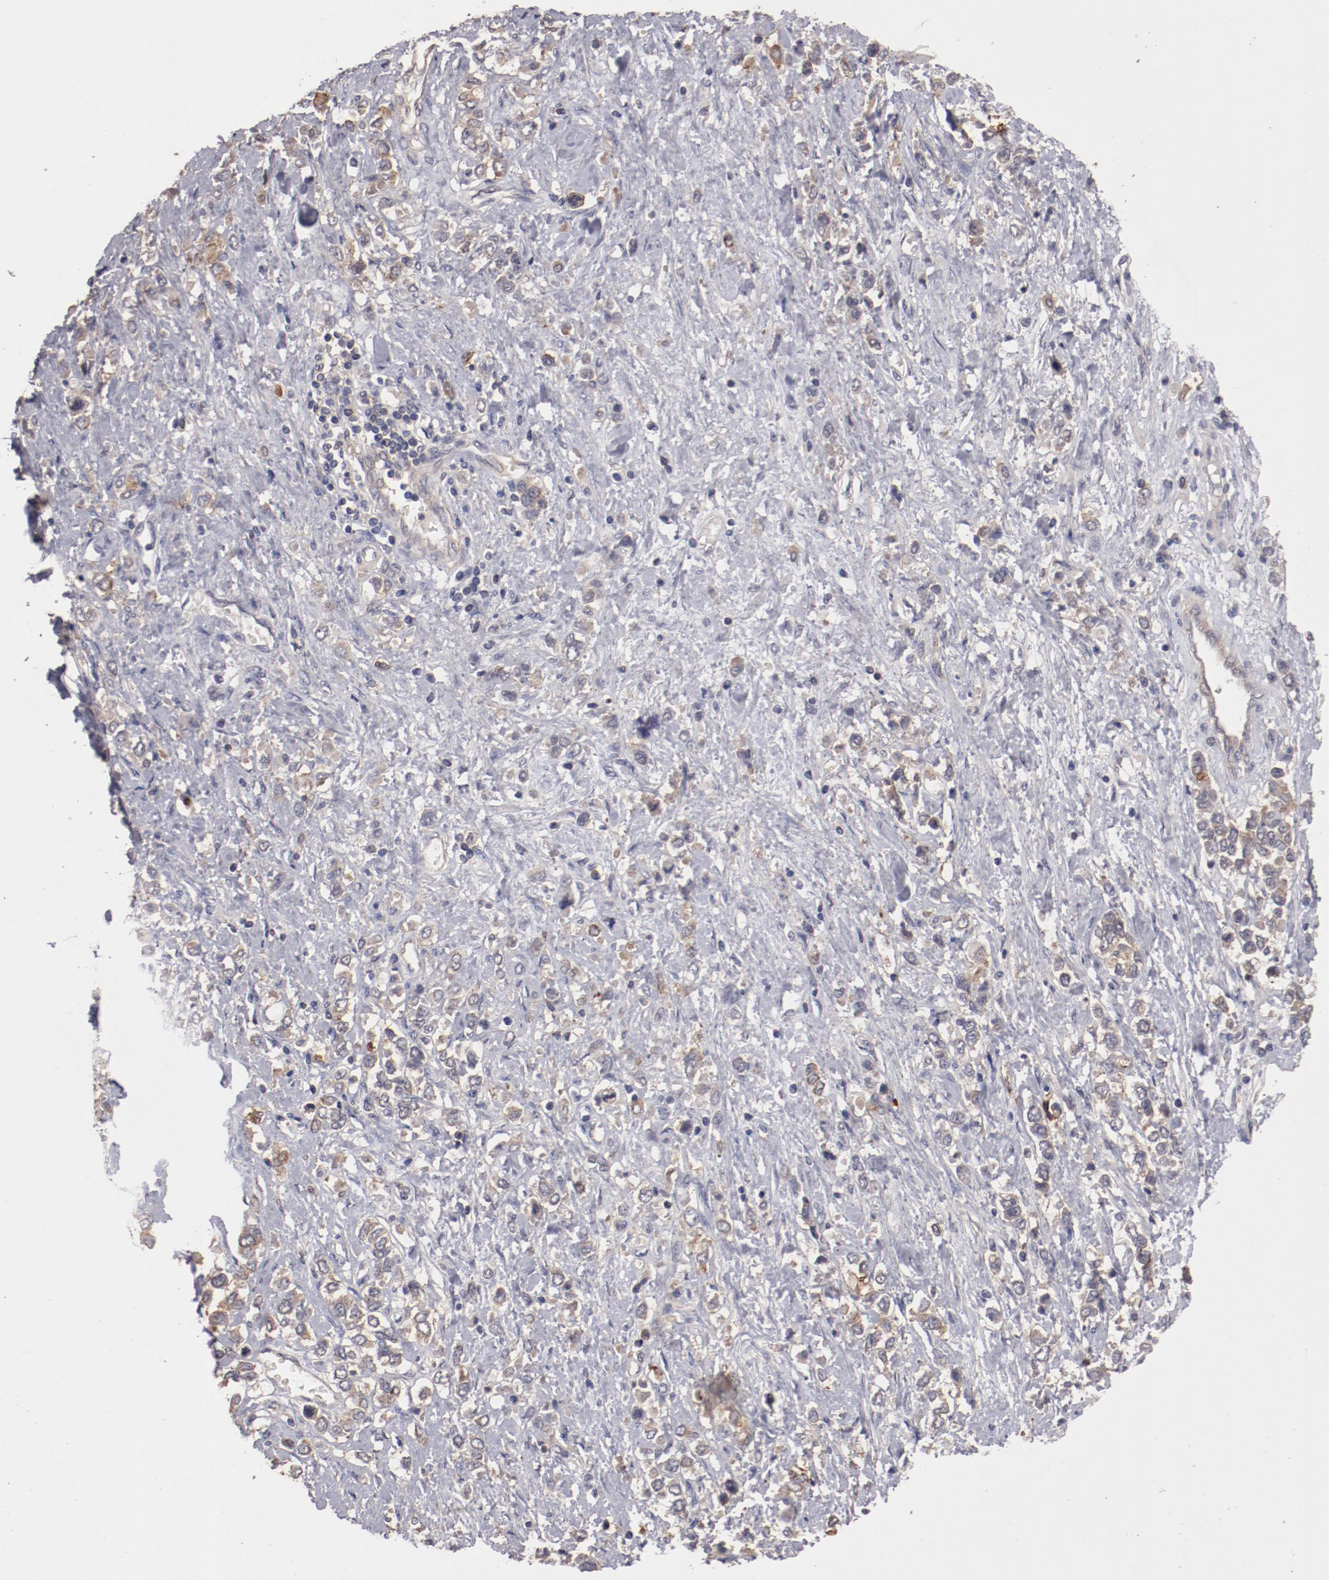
{"staining": {"intensity": "weak", "quantity": ">75%", "location": "cytoplasmic/membranous"}, "tissue": "stomach cancer", "cell_type": "Tumor cells", "image_type": "cancer", "snomed": [{"axis": "morphology", "description": "Adenocarcinoma, NOS"}, {"axis": "topography", "description": "Stomach, upper"}], "caption": "Immunohistochemical staining of human stomach cancer displays low levels of weak cytoplasmic/membranous protein staining in about >75% of tumor cells.", "gene": "LRRC75B", "patient": {"sex": "male", "age": 76}}